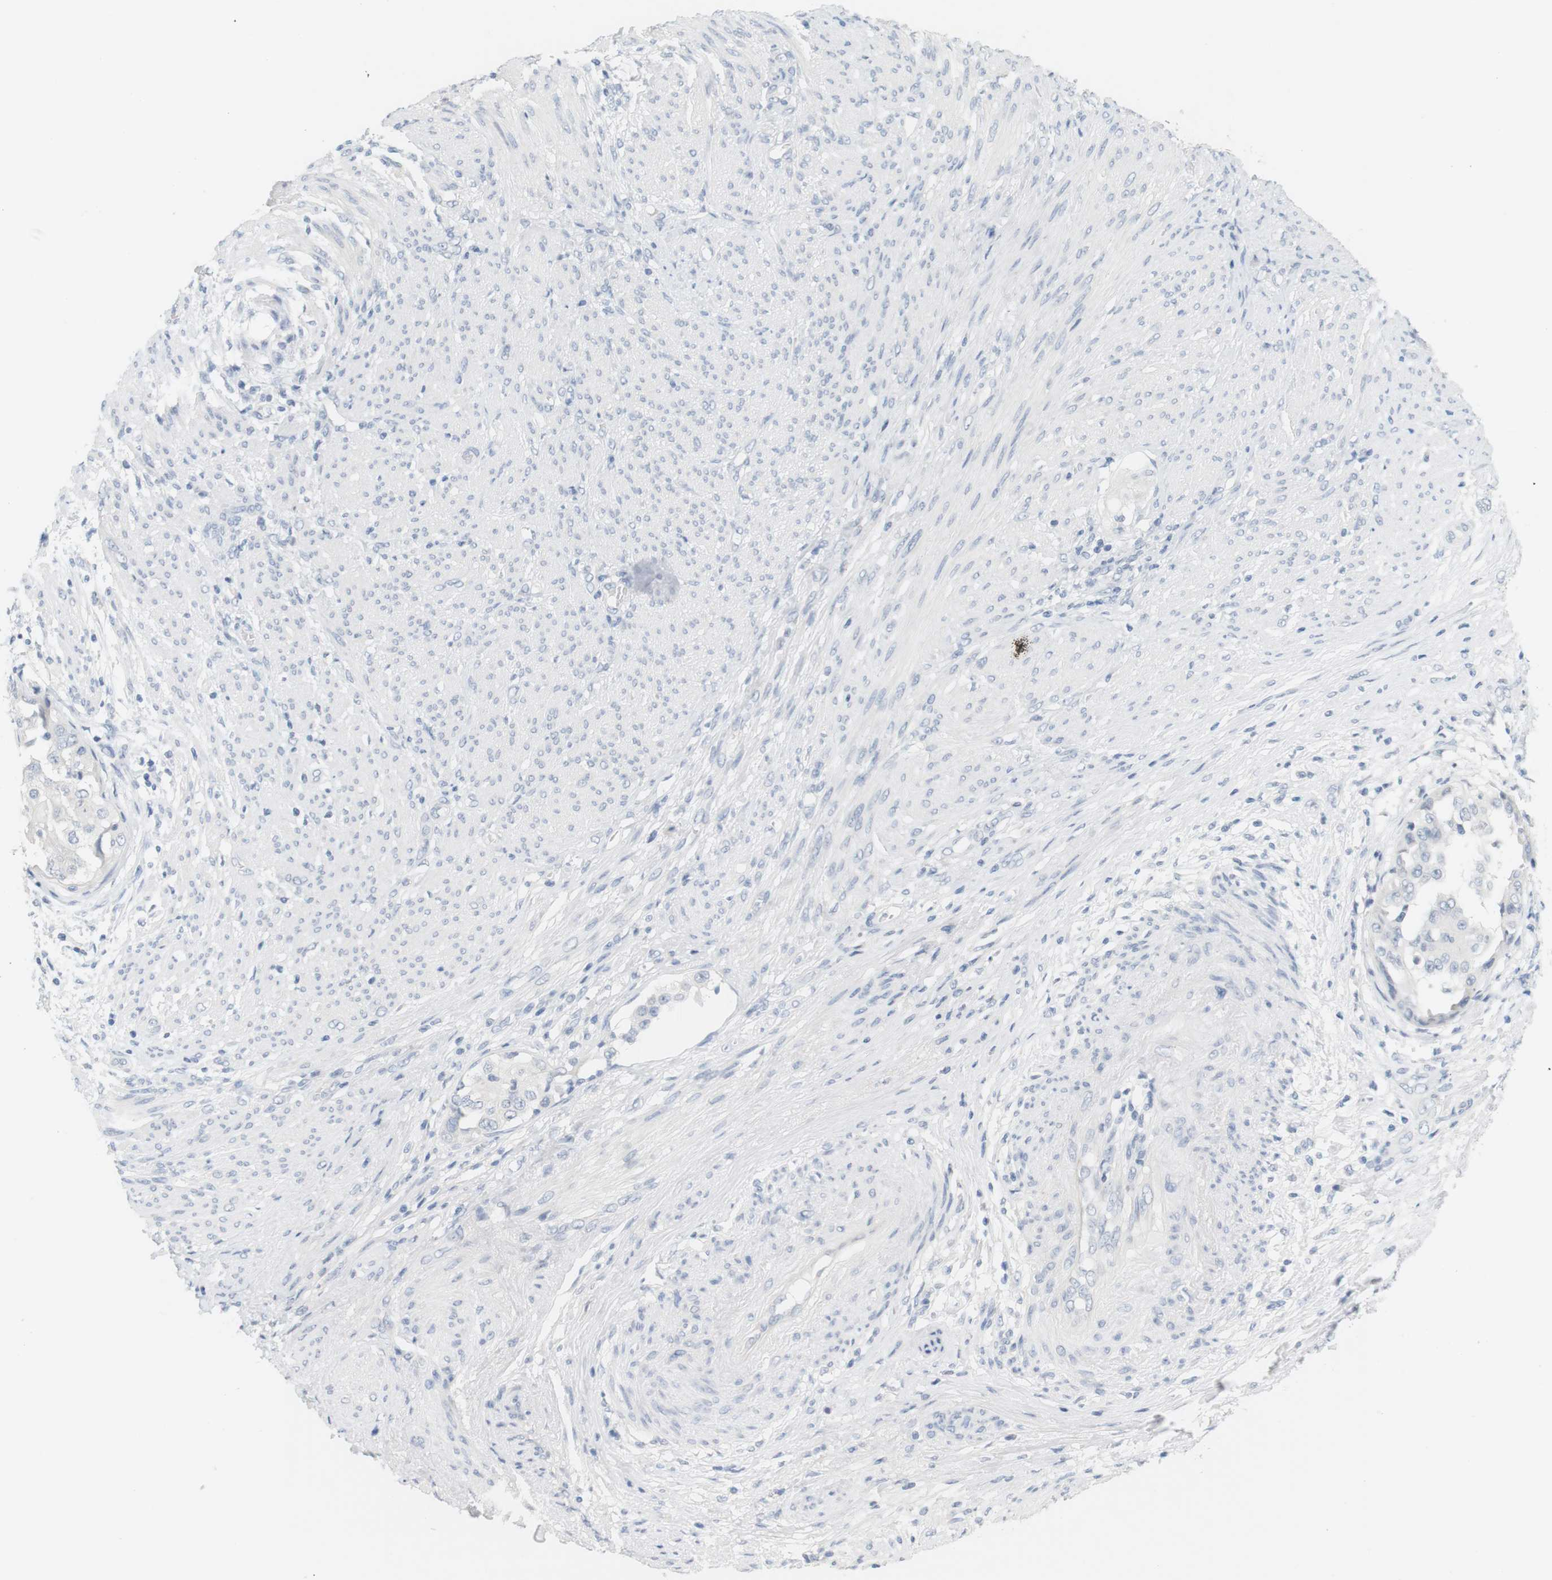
{"staining": {"intensity": "negative", "quantity": "none", "location": "none"}, "tissue": "endometrial cancer", "cell_type": "Tumor cells", "image_type": "cancer", "snomed": [{"axis": "morphology", "description": "Adenocarcinoma, NOS"}, {"axis": "topography", "description": "Endometrium"}], "caption": "The micrograph displays no significant positivity in tumor cells of endometrial cancer. Brightfield microscopy of IHC stained with DAB (3,3'-diaminobenzidine) (brown) and hematoxylin (blue), captured at high magnification.", "gene": "OPRM1", "patient": {"sex": "female", "age": 85}}